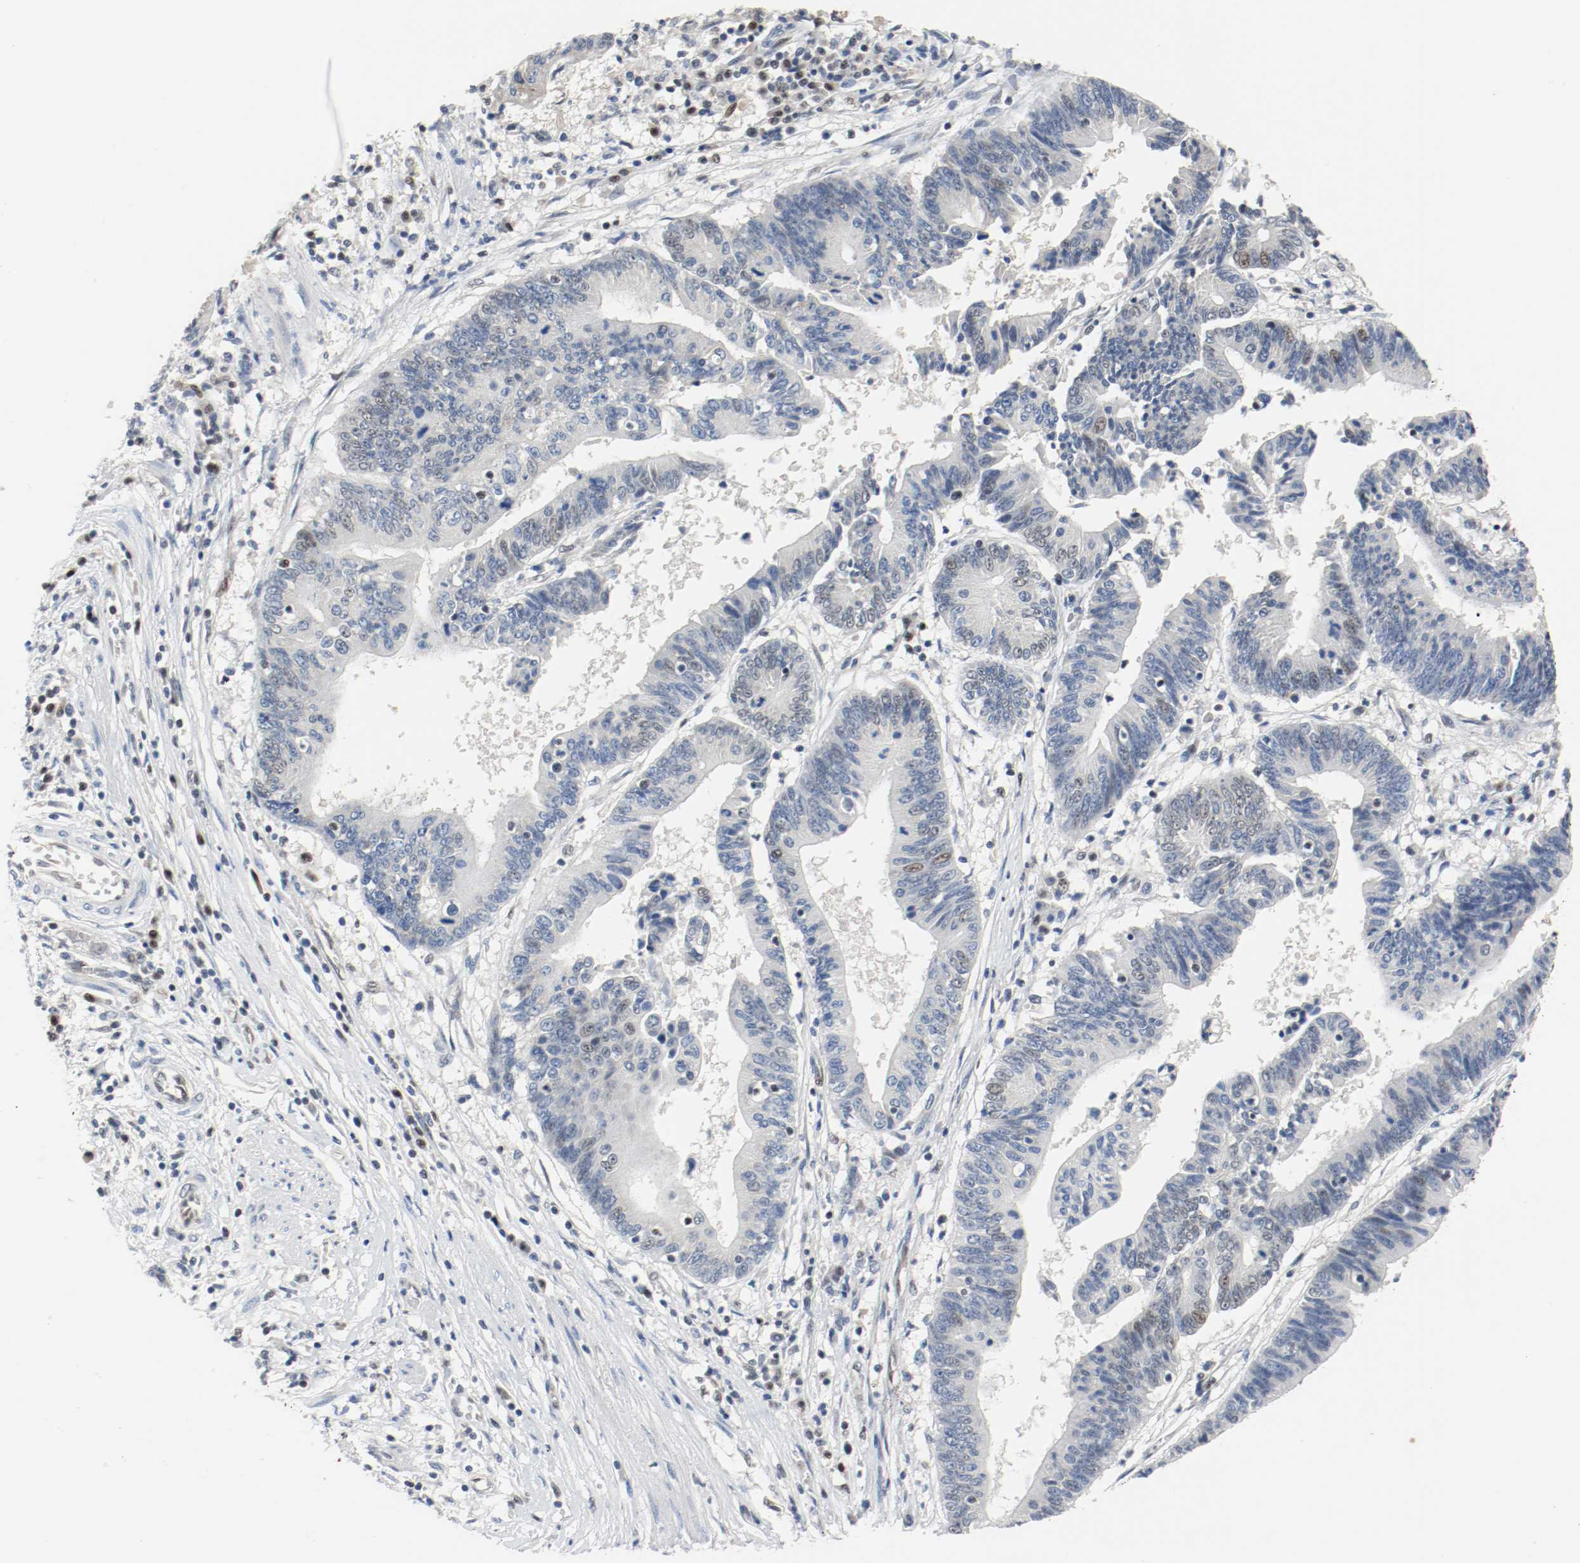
{"staining": {"intensity": "weak", "quantity": "<25%", "location": "nuclear"}, "tissue": "pancreatic cancer", "cell_type": "Tumor cells", "image_type": "cancer", "snomed": [{"axis": "morphology", "description": "Adenocarcinoma, NOS"}, {"axis": "topography", "description": "Pancreas"}], "caption": "This is an immunohistochemistry micrograph of human pancreatic adenocarcinoma. There is no expression in tumor cells.", "gene": "ASH1L", "patient": {"sex": "female", "age": 48}}